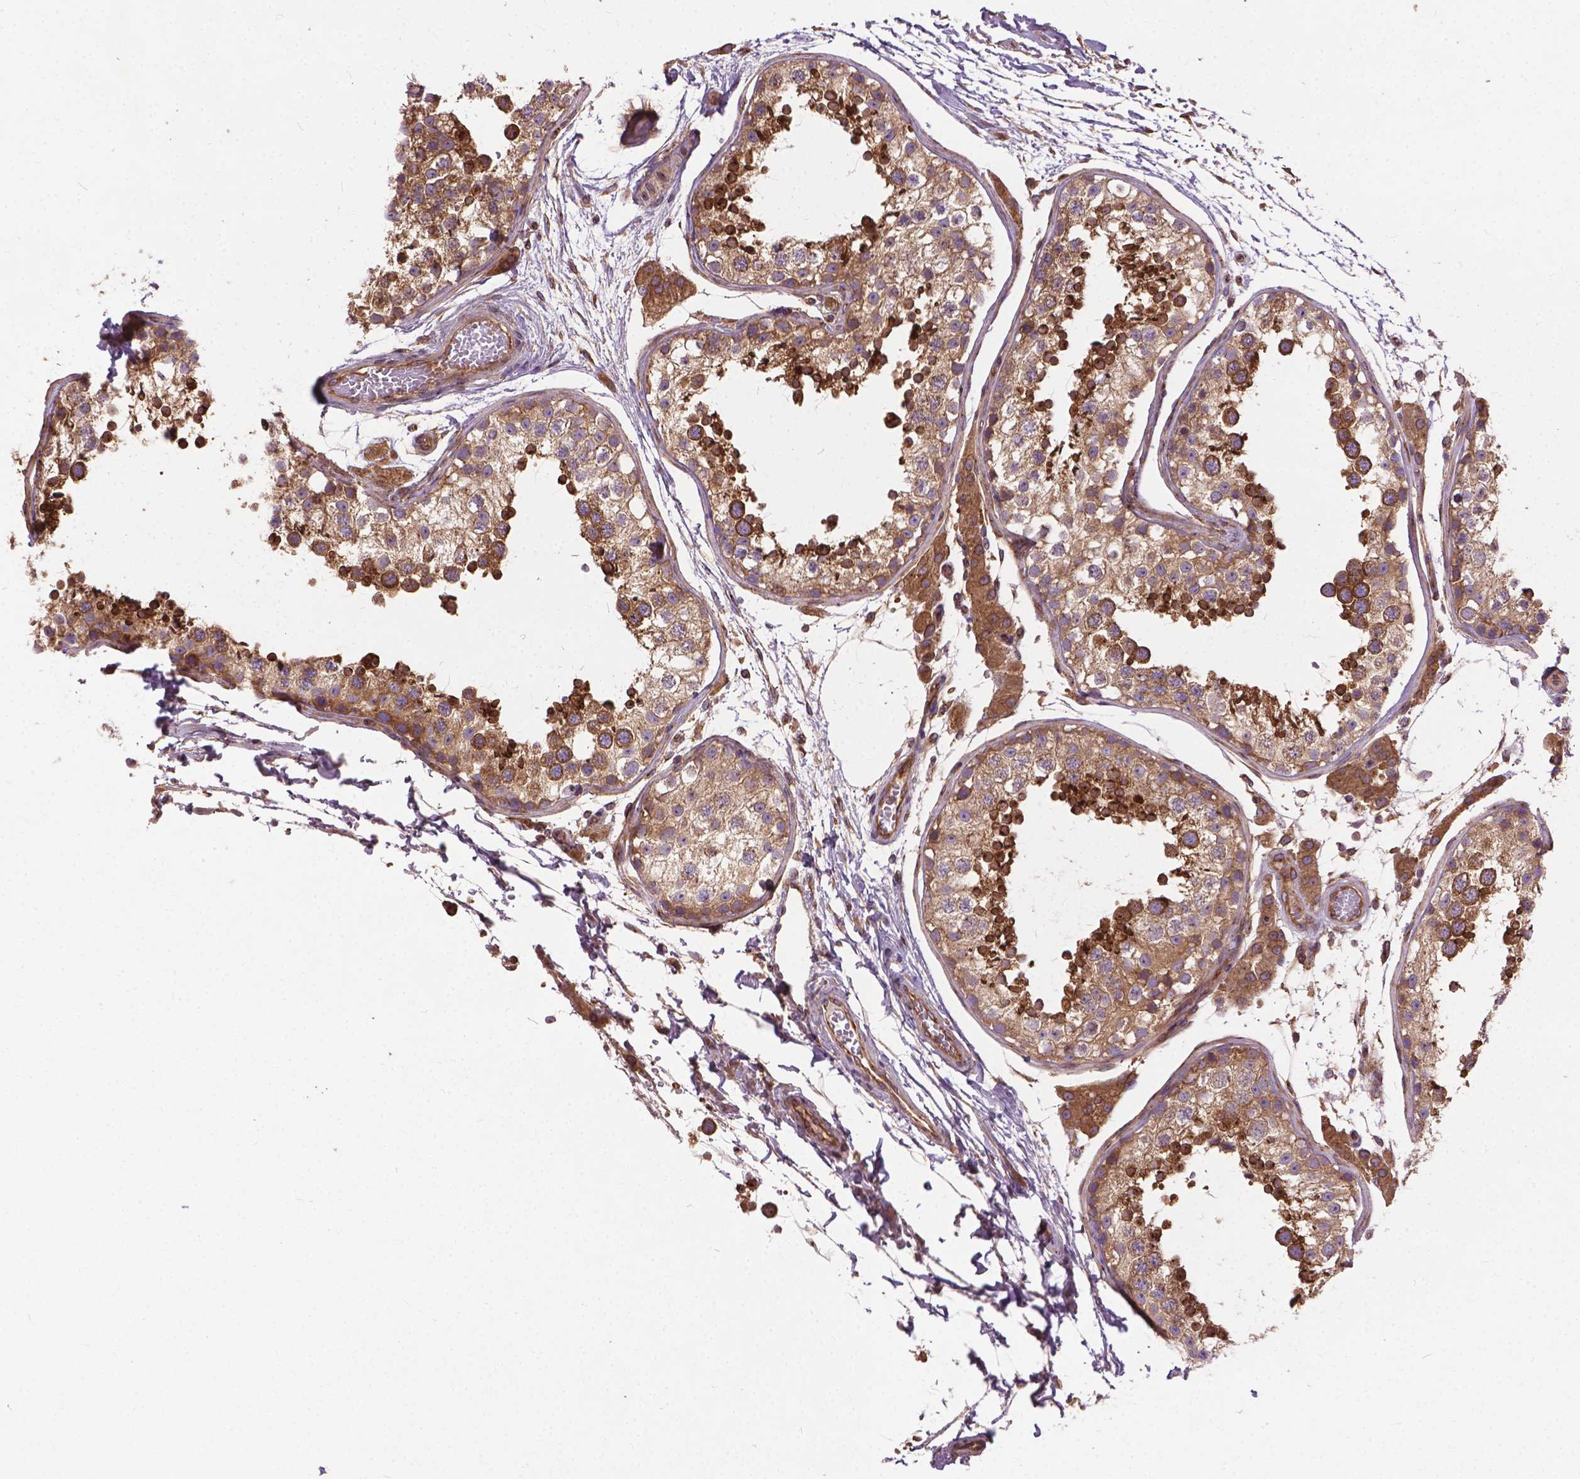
{"staining": {"intensity": "moderate", "quantity": ">75%", "location": "cytoplasmic/membranous"}, "tissue": "testis", "cell_type": "Cells in seminiferous ducts", "image_type": "normal", "snomed": [{"axis": "morphology", "description": "Normal tissue, NOS"}, {"axis": "topography", "description": "Testis"}], "caption": "Immunohistochemical staining of benign testis exhibits >75% levels of moderate cytoplasmic/membranous protein positivity in about >75% of cells in seminiferous ducts.", "gene": "MZT1", "patient": {"sex": "male", "age": 29}}